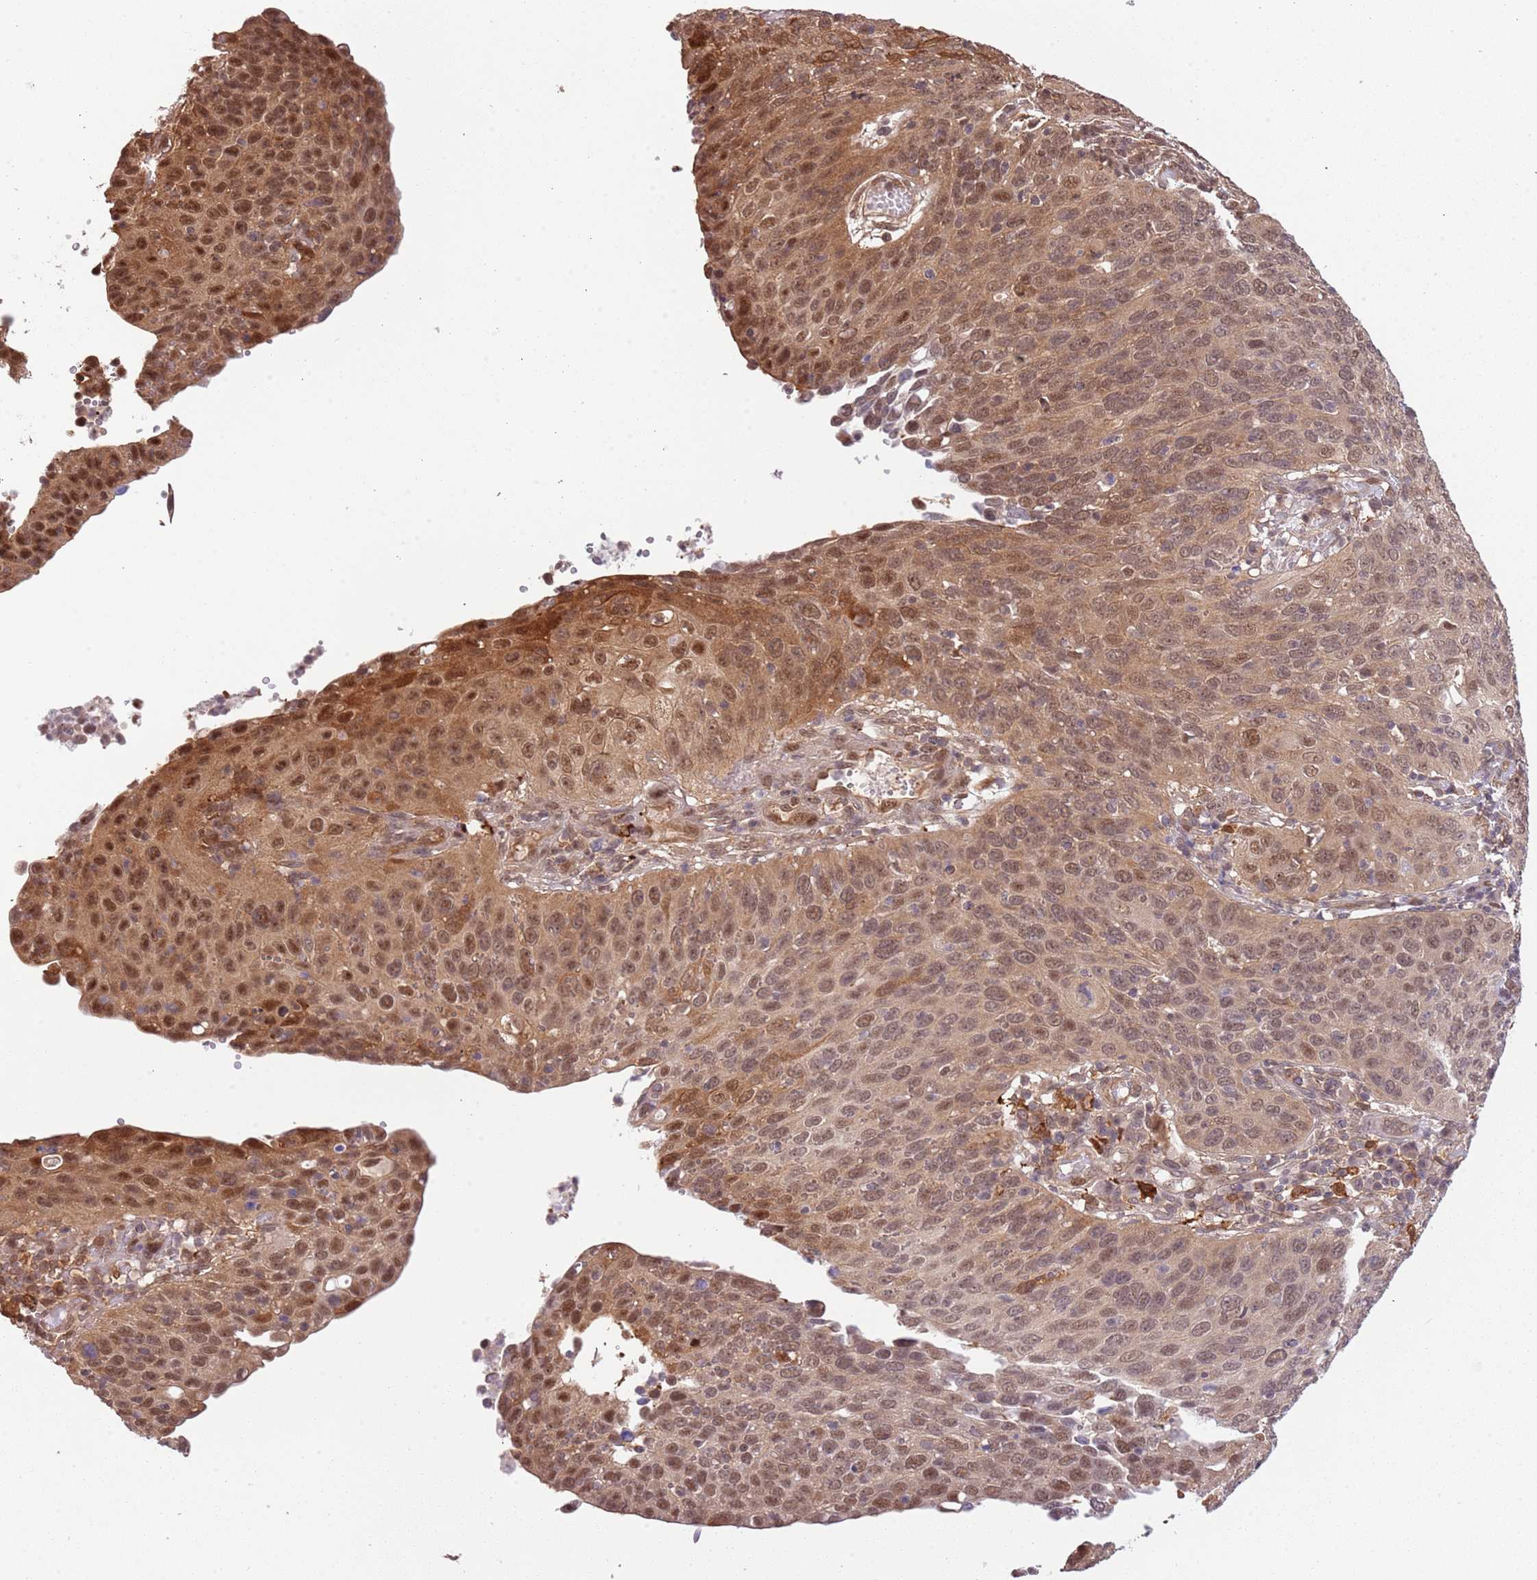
{"staining": {"intensity": "moderate", "quantity": ">75%", "location": "cytoplasmic/membranous,nuclear"}, "tissue": "cervical cancer", "cell_type": "Tumor cells", "image_type": "cancer", "snomed": [{"axis": "morphology", "description": "Squamous cell carcinoma, NOS"}, {"axis": "topography", "description": "Cervix"}], "caption": "DAB (3,3'-diaminobenzidine) immunohistochemical staining of cervical cancer displays moderate cytoplasmic/membranous and nuclear protein staining in approximately >75% of tumor cells. The protein of interest is stained brown, and the nuclei are stained in blue (DAB (3,3'-diaminobenzidine) IHC with brightfield microscopy, high magnification).", "gene": "PLSCR5", "patient": {"sex": "female", "age": 36}}